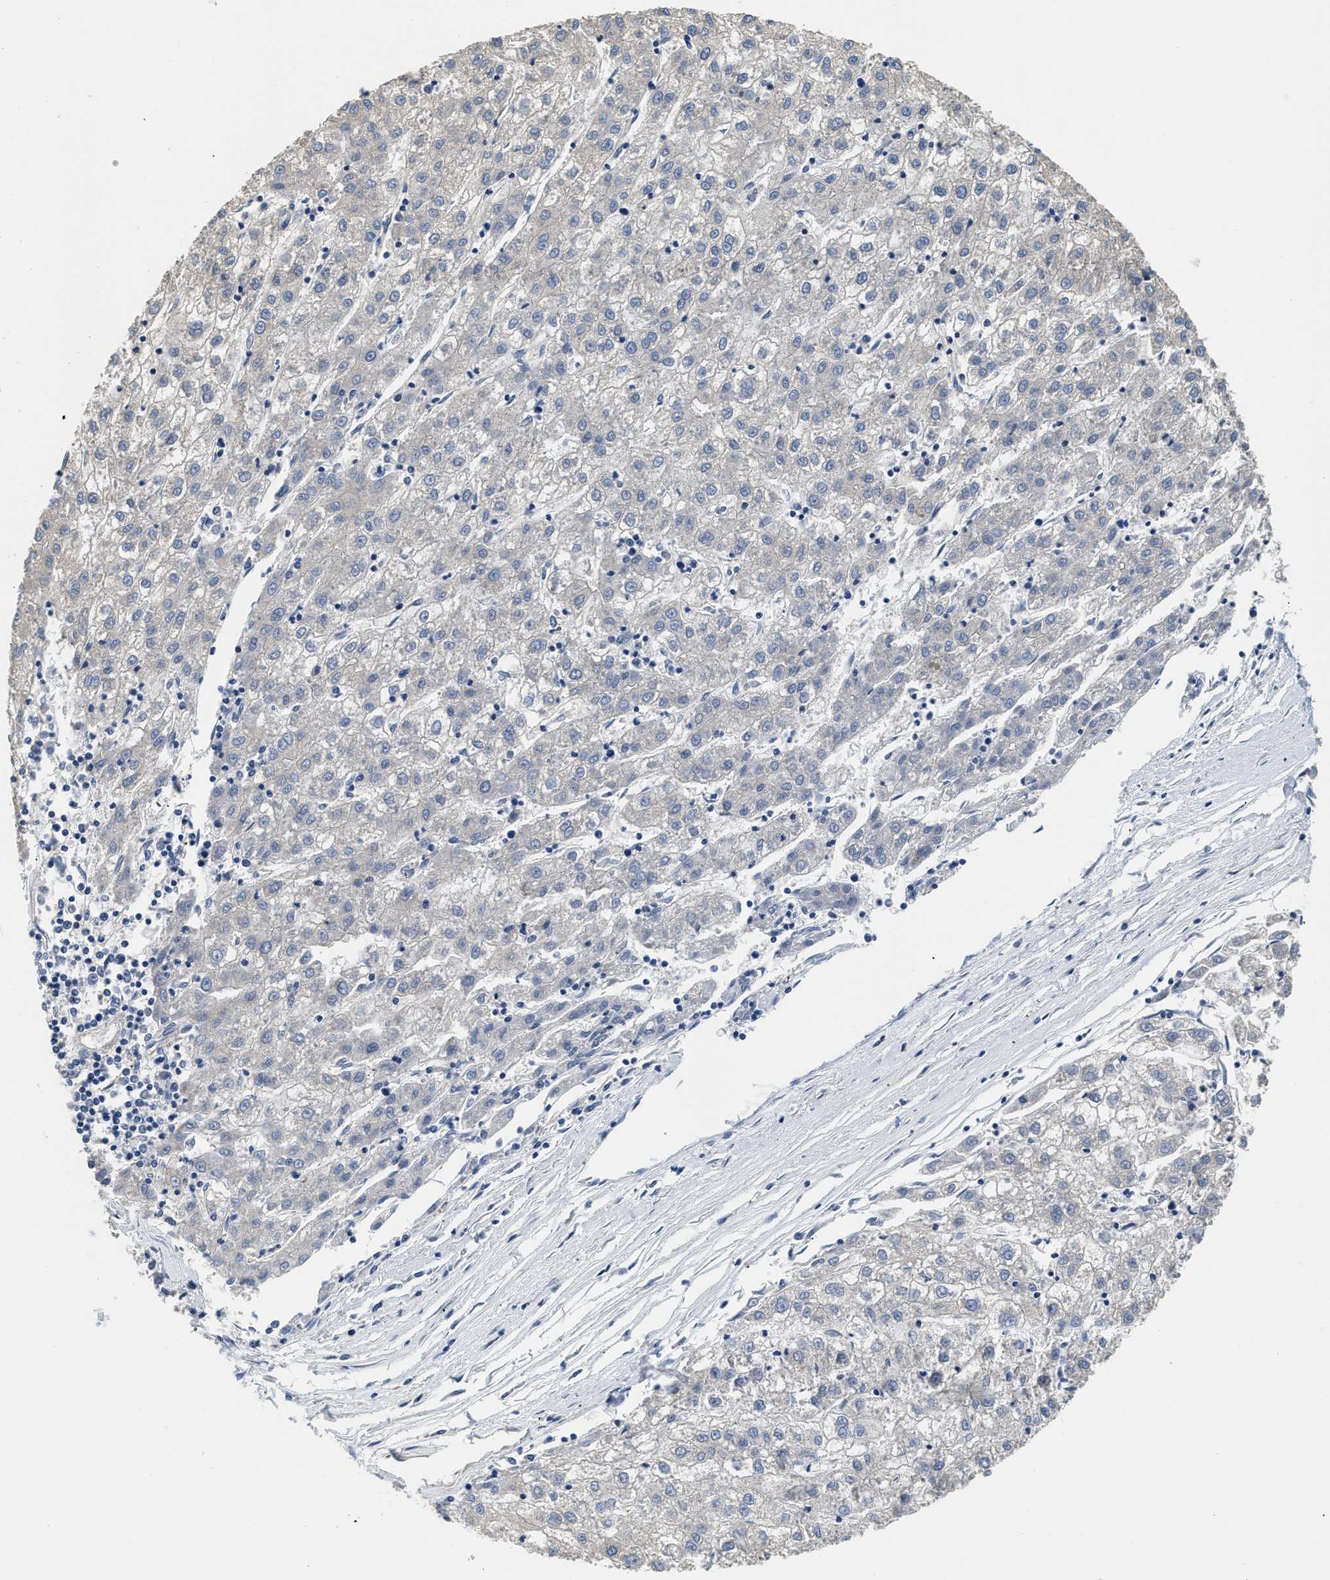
{"staining": {"intensity": "negative", "quantity": "none", "location": "none"}, "tissue": "liver cancer", "cell_type": "Tumor cells", "image_type": "cancer", "snomed": [{"axis": "morphology", "description": "Carcinoma, Hepatocellular, NOS"}, {"axis": "topography", "description": "Liver"}], "caption": "An immunohistochemistry (IHC) photomicrograph of liver hepatocellular carcinoma is shown. There is no staining in tumor cells of liver hepatocellular carcinoma. (DAB immunohistochemistry with hematoxylin counter stain).", "gene": "CSDE1", "patient": {"sex": "male", "age": 72}}